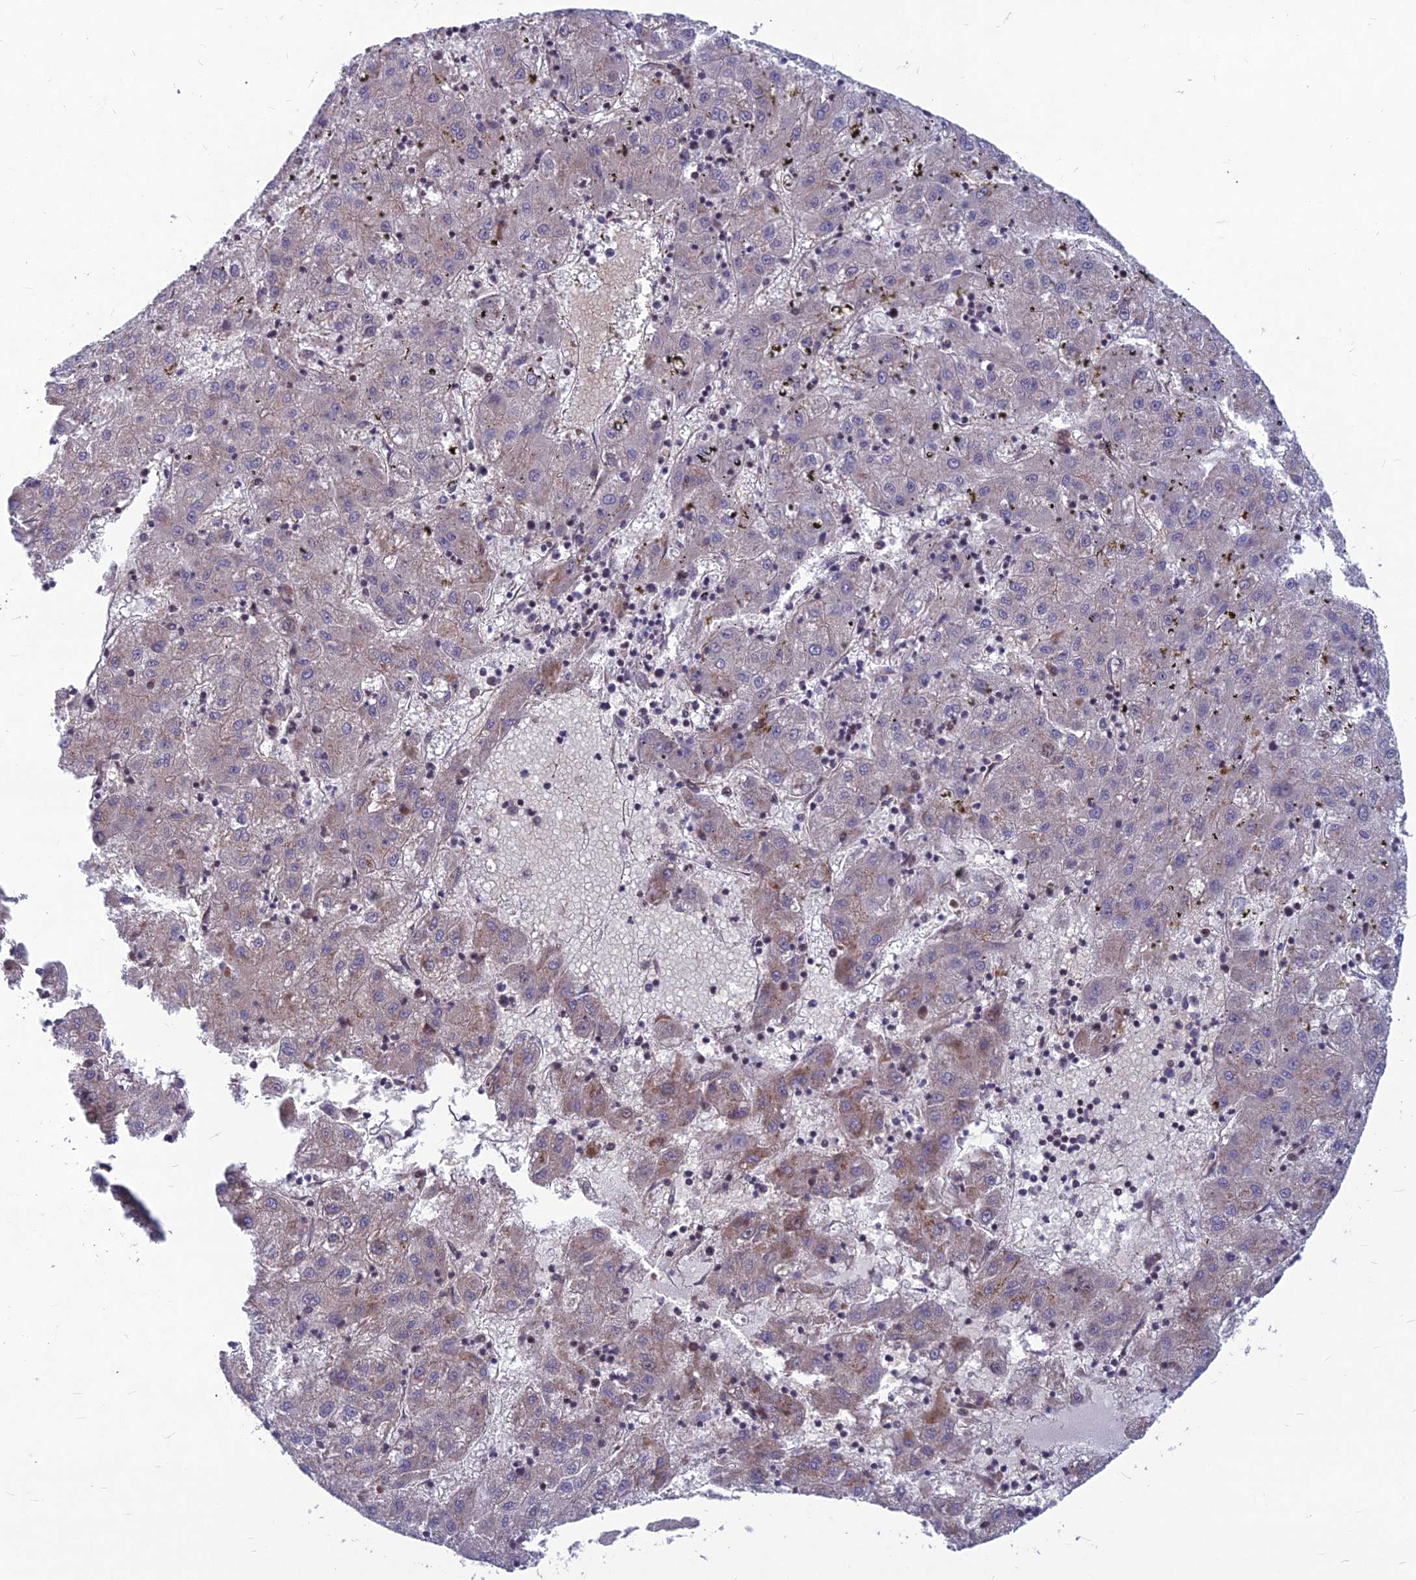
{"staining": {"intensity": "weak", "quantity": "<25%", "location": "cytoplasmic/membranous"}, "tissue": "liver cancer", "cell_type": "Tumor cells", "image_type": "cancer", "snomed": [{"axis": "morphology", "description": "Carcinoma, Hepatocellular, NOS"}, {"axis": "topography", "description": "Liver"}], "caption": "Liver cancer (hepatocellular carcinoma) stained for a protein using IHC reveals no staining tumor cells.", "gene": "MFSD8", "patient": {"sex": "male", "age": 72}}